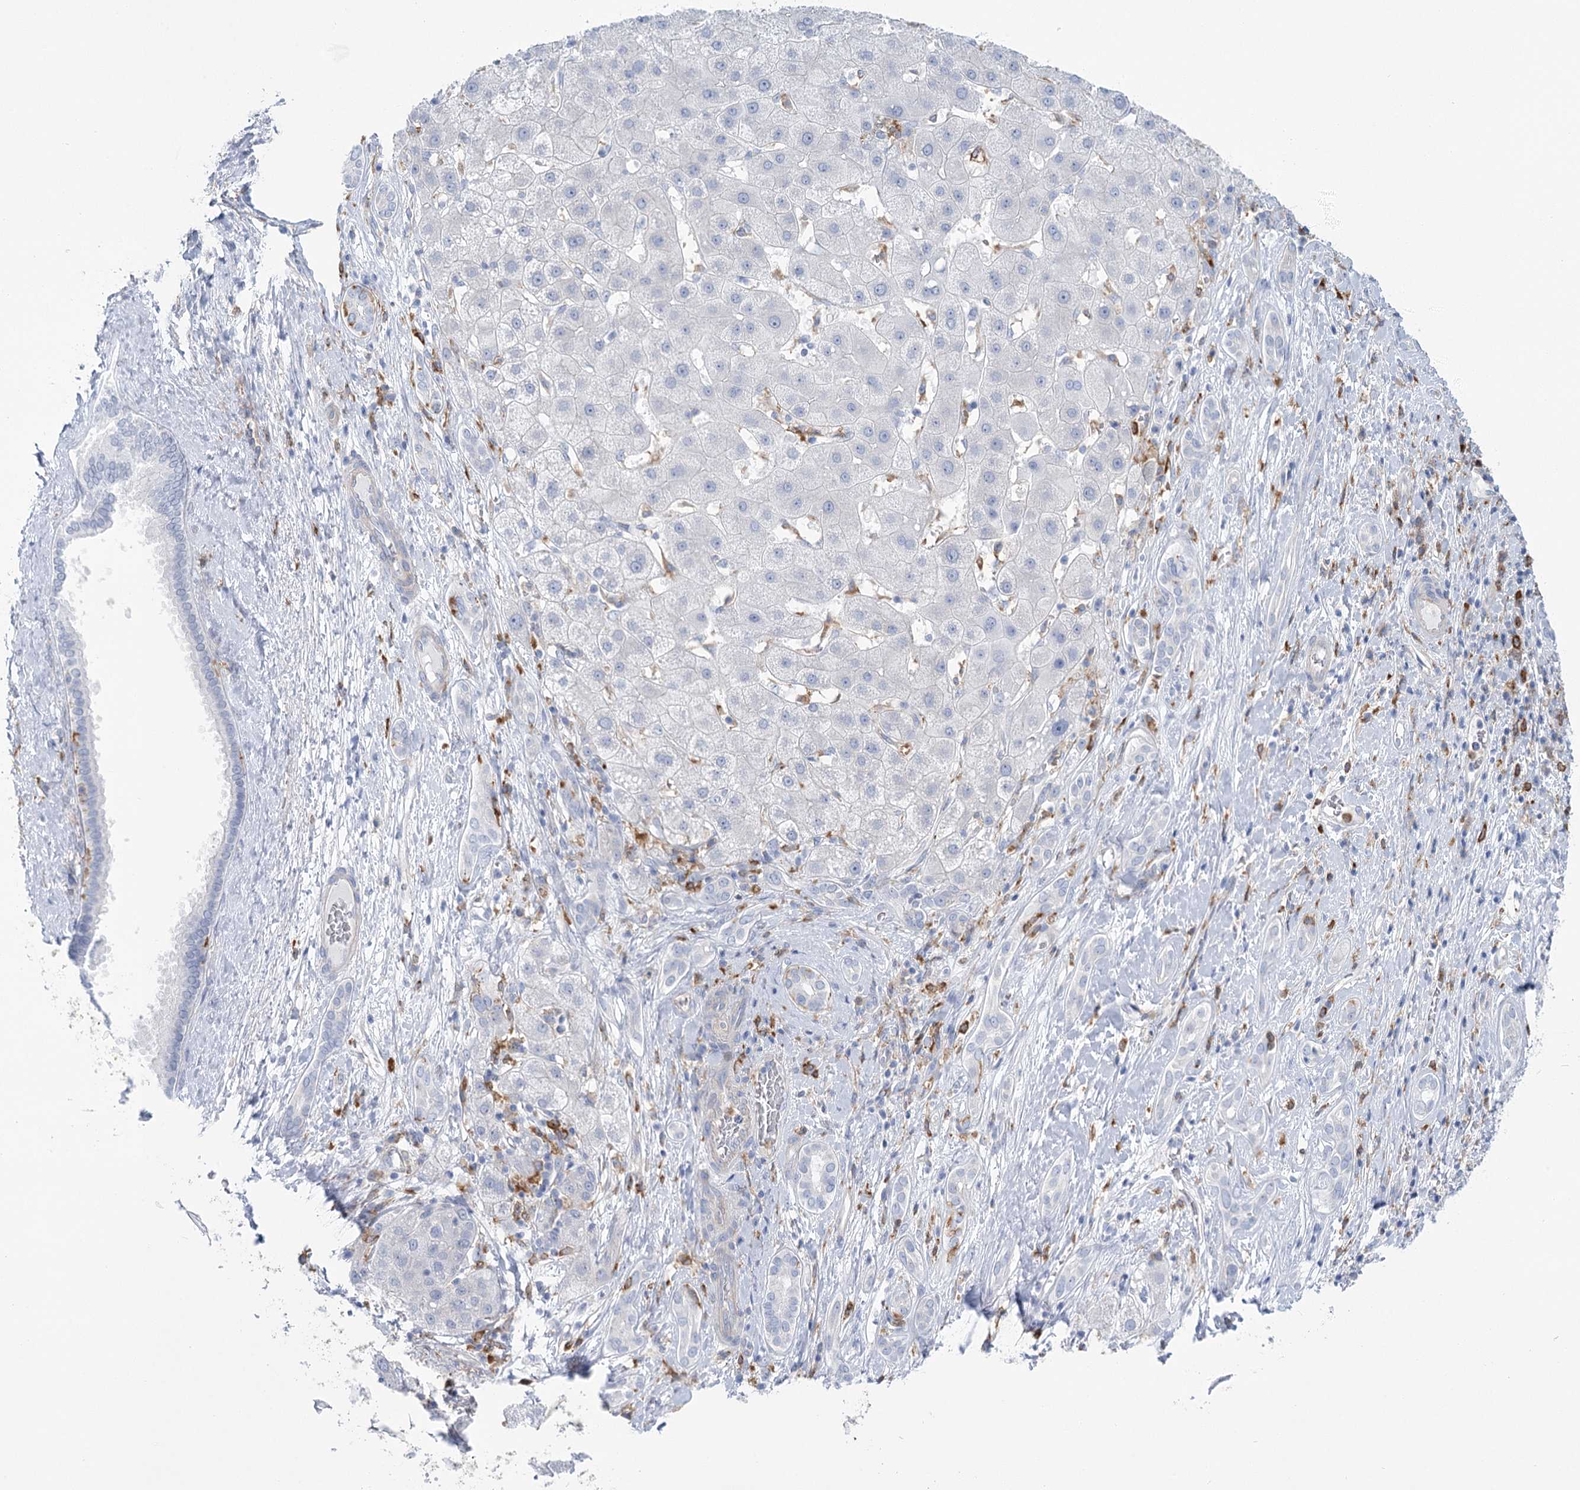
{"staining": {"intensity": "negative", "quantity": "none", "location": "none"}, "tissue": "liver cancer", "cell_type": "Tumor cells", "image_type": "cancer", "snomed": [{"axis": "morphology", "description": "Carcinoma, Hepatocellular, NOS"}, {"axis": "topography", "description": "Liver"}], "caption": "Liver cancer (hepatocellular carcinoma) was stained to show a protein in brown. There is no significant positivity in tumor cells. The staining was performed using DAB (3,3'-diaminobenzidine) to visualize the protein expression in brown, while the nuclei were stained in blue with hematoxylin (Magnification: 20x).", "gene": "CCDC88A", "patient": {"sex": "male", "age": 65}}